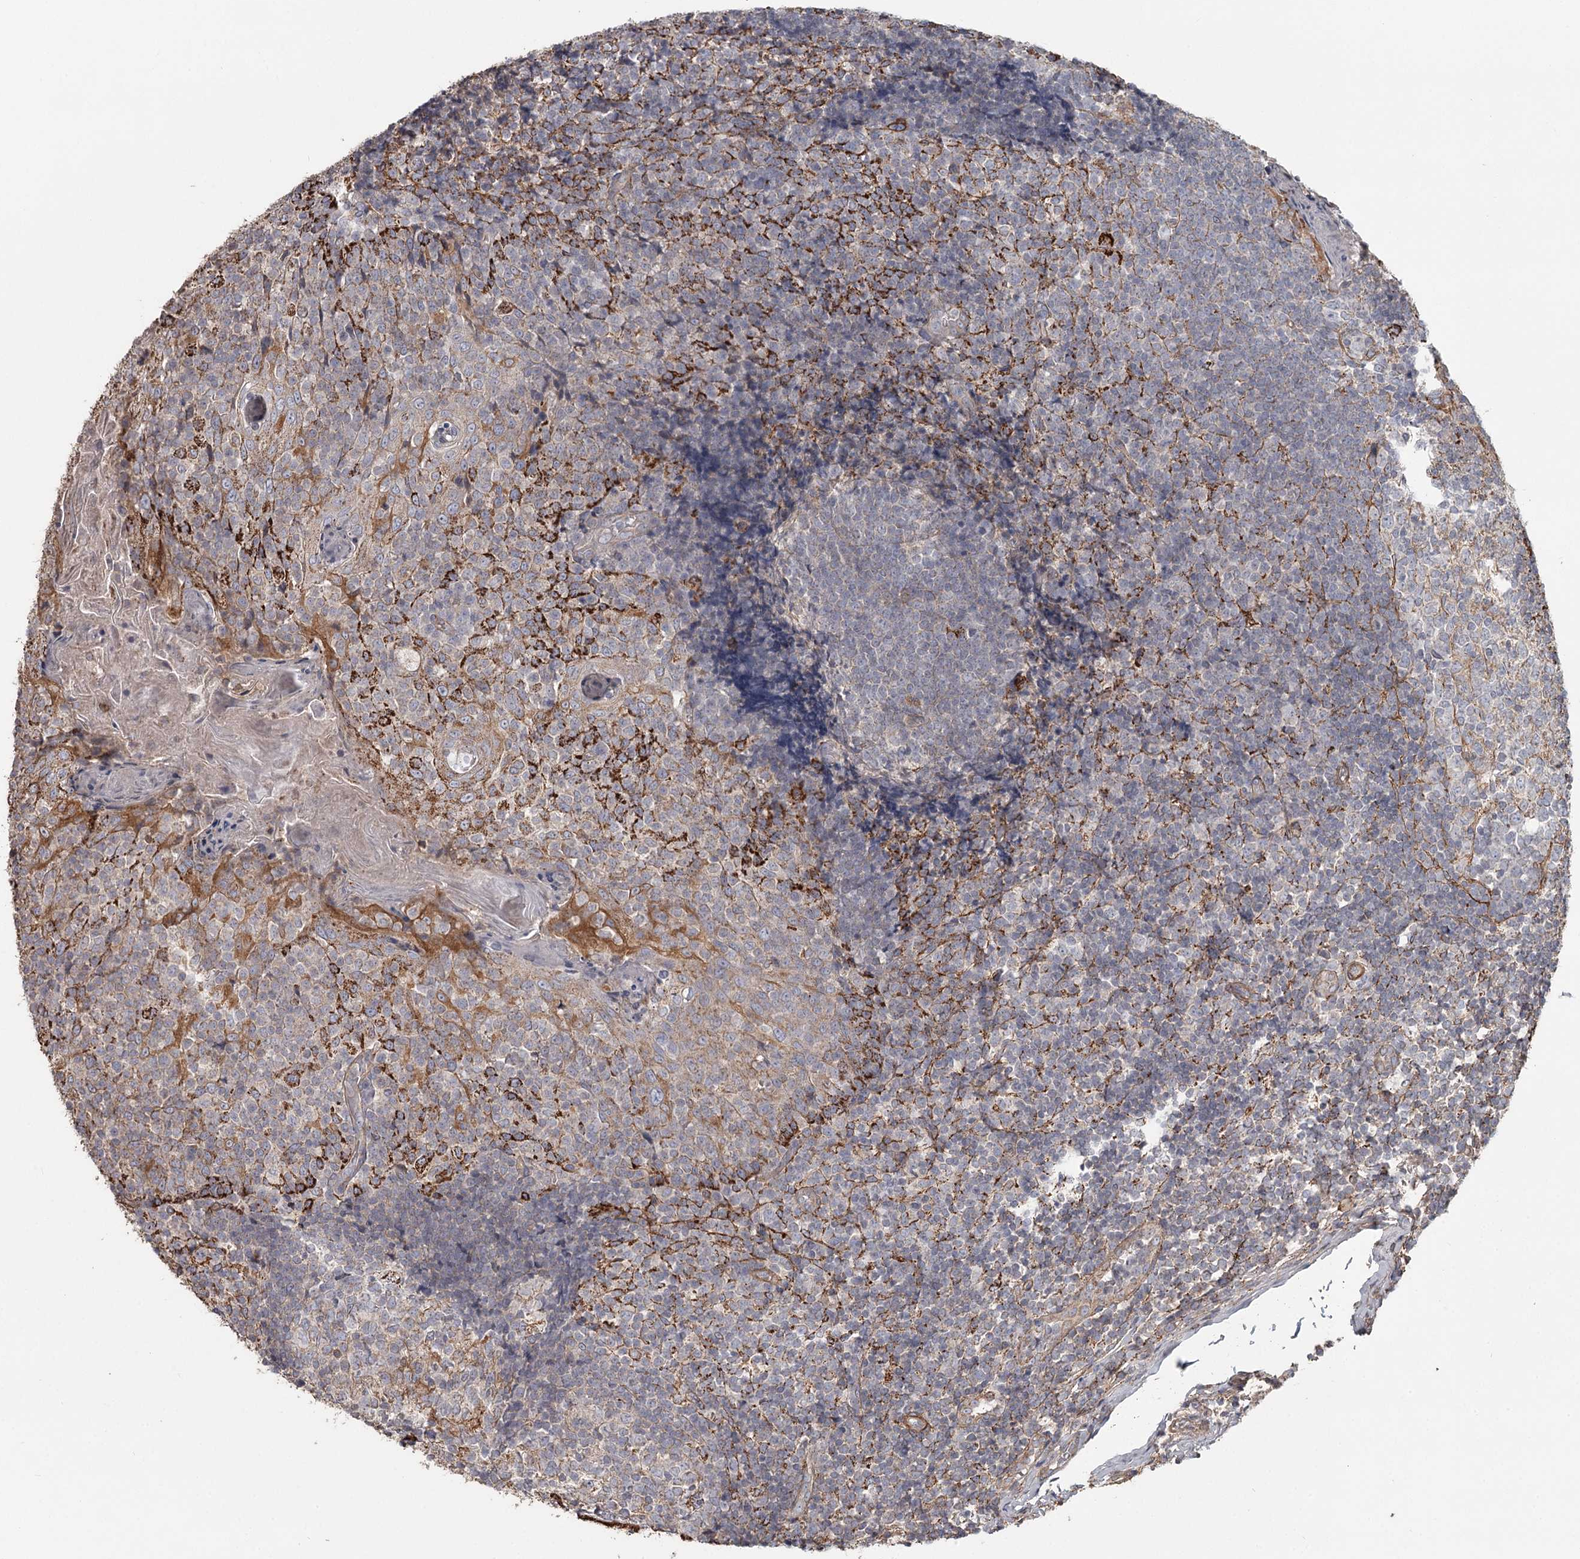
{"staining": {"intensity": "weak", "quantity": "25%-75%", "location": "cytoplasmic/membranous"}, "tissue": "tonsil", "cell_type": "Germinal center cells", "image_type": "normal", "snomed": [{"axis": "morphology", "description": "Normal tissue, NOS"}, {"axis": "topography", "description": "Tonsil"}], "caption": "Germinal center cells show low levels of weak cytoplasmic/membranous expression in approximately 25%-75% of cells in benign tonsil.", "gene": "DHRS9", "patient": {"sex": "female", "age": 19}}